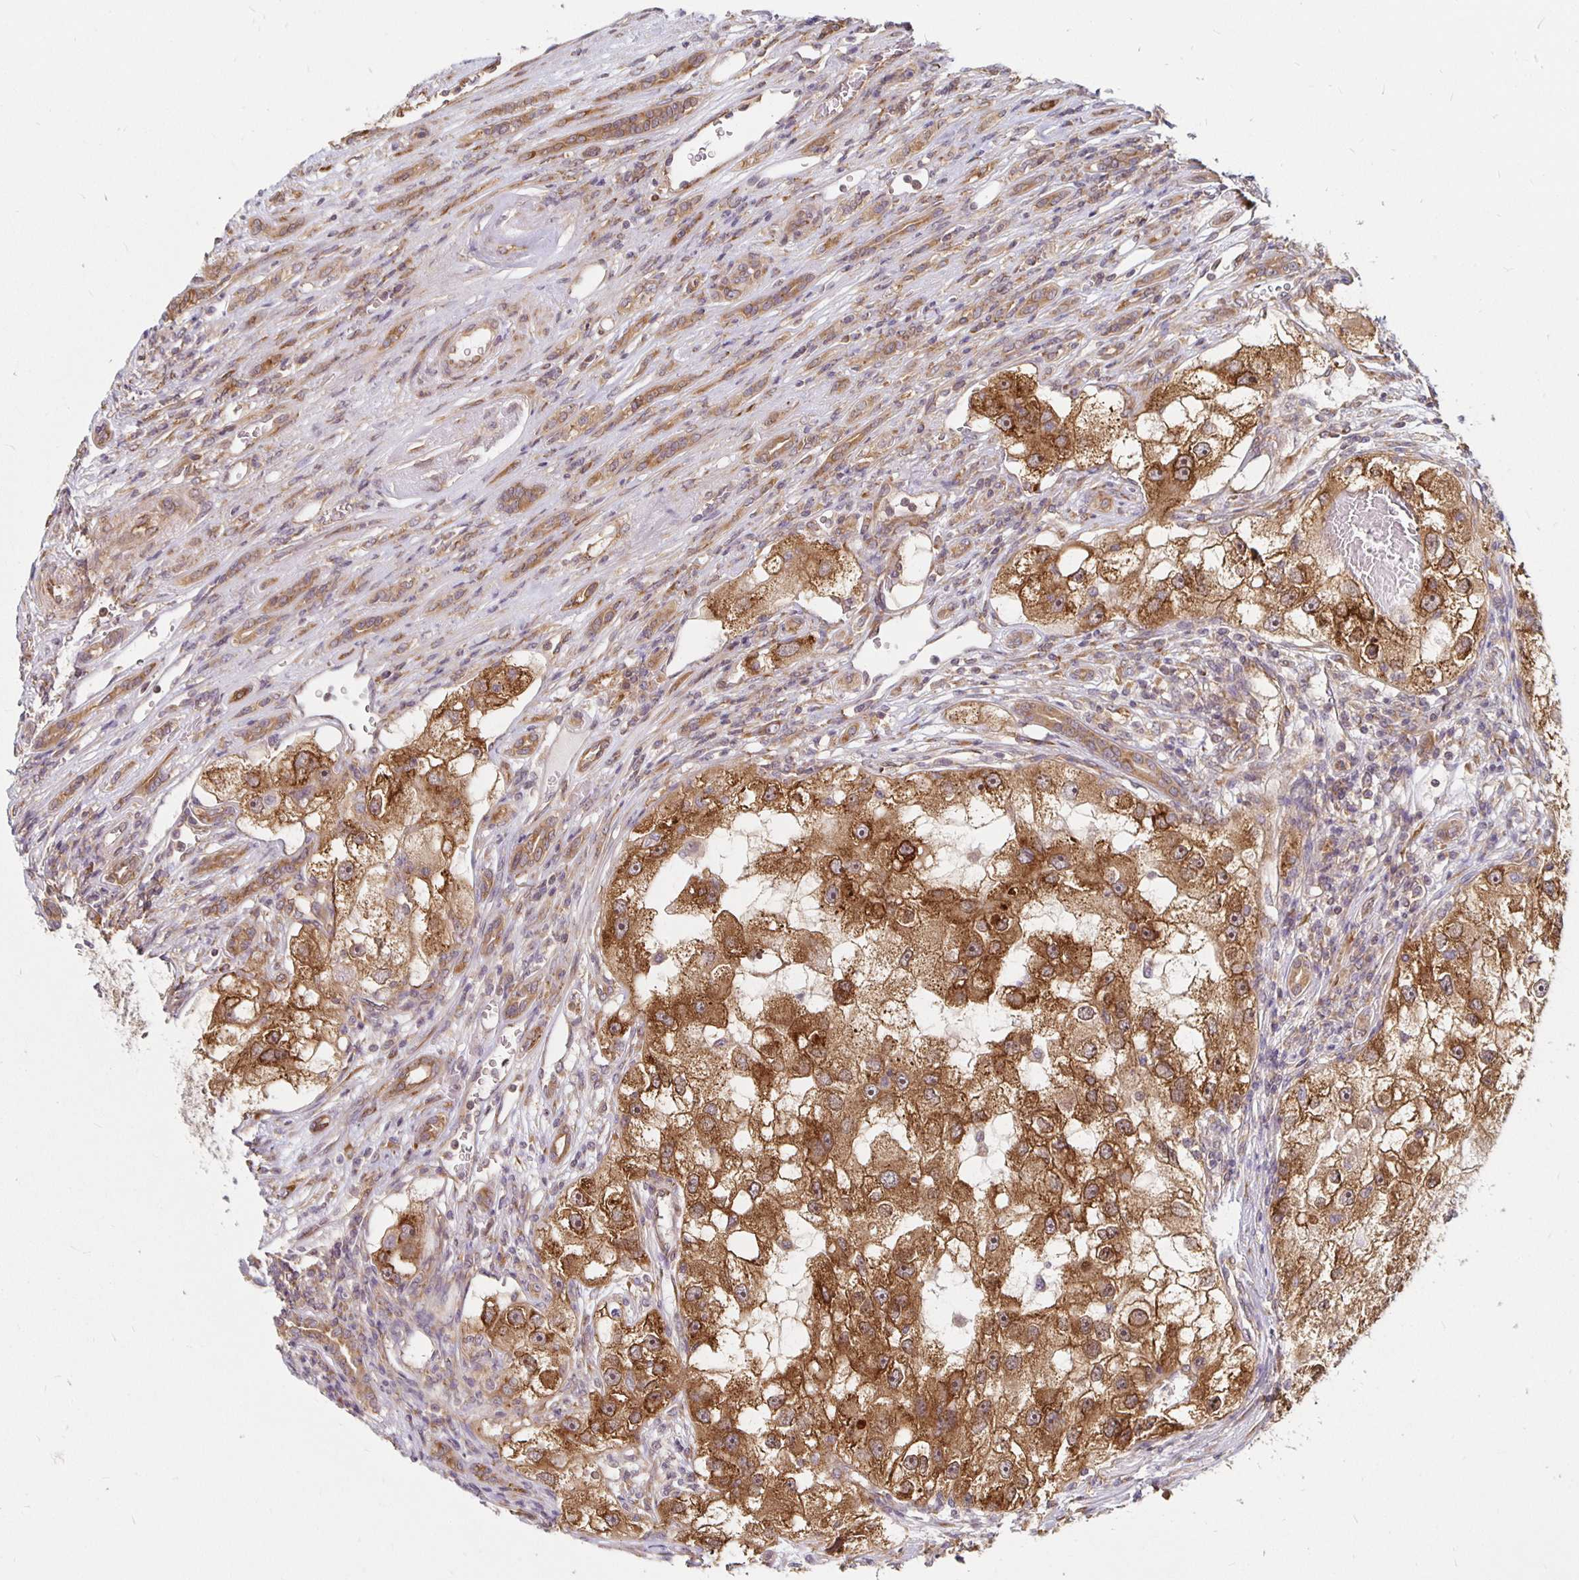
{"staining": {"intensity": "strong", "quantity": ">75%", "location": "cytoplasmic/membranous"}, "tissue": "renal cancer", "cell_type": "Tumor cells", "image_type": "cancer", "snomed": [{"axis": "morphology", "description": "Adenocarcinoma, NOS"}, {"axis": "topography", "description": "Kidney"}], "caption": "Strong cytoplasmic/membranous expression for a protein is identified in approximately >75% of tumor cells of renal cancer using IHC.", "gene": "PDAP1", "patient": {"sex": "male", "age": 63}}